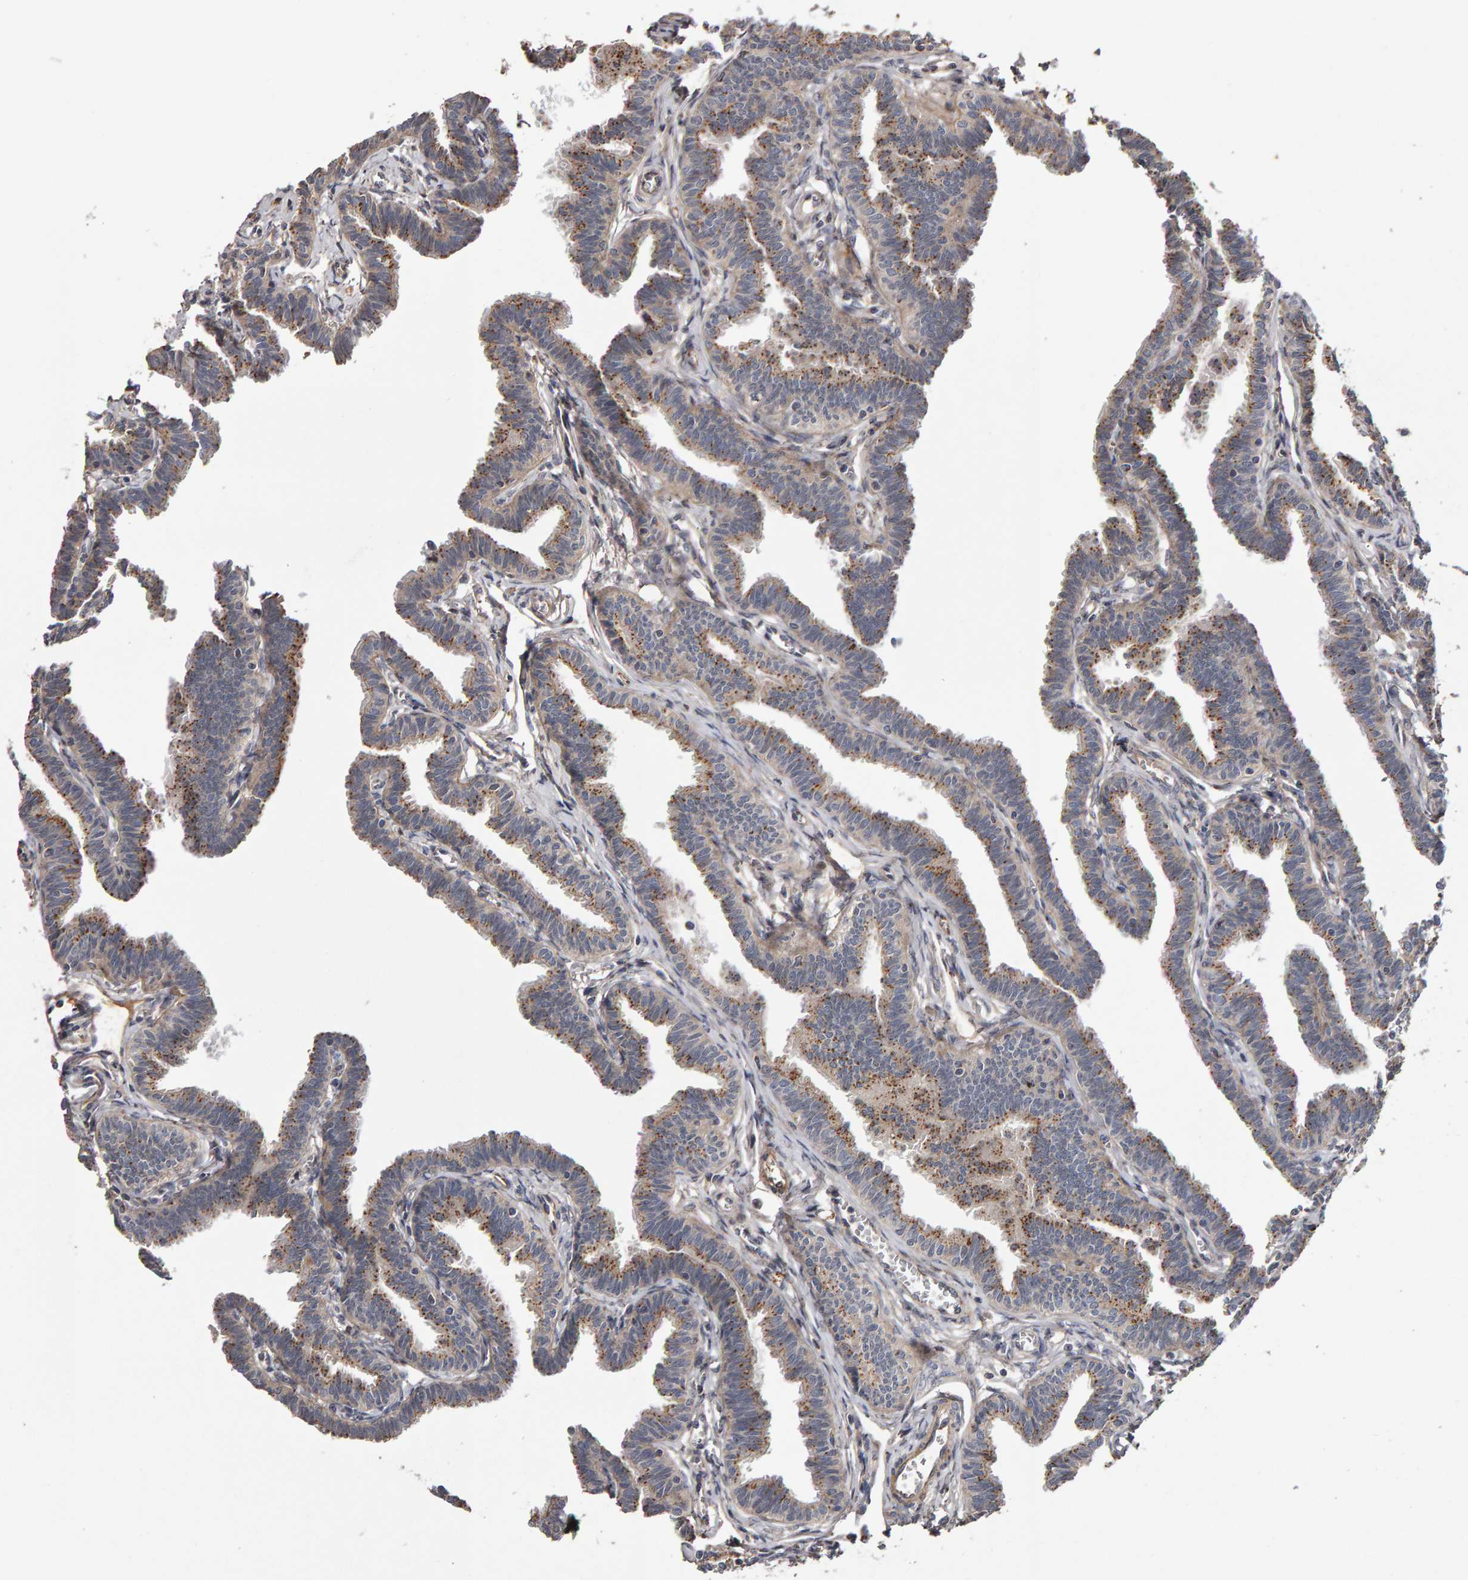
{"staining": {"intensity": "strong", "quantity": ">75%", "location": "cytoplasmic/membranous"}, "tissue": "fallopian tube", "cell_type": "Glandular cells", "image_type": "normal", "snomed": [{"axis": "morphology", "description": "Normal tissue, NOS"}, {"axis": "topography", "description": "Fallopian tube"}, {"axis": "topography", "description": "Ovary"}], "caption": "Immunohistochemical staining of benign human fallopian tube shows >75% levels of strong cytoplasmic/membranous protein staining in about >75% of glandular cells. (Brightfield microscopy of DAB IHC at high magnification).", "gene": "CANT1", "patient": {"sex": "female", "age": 23}}